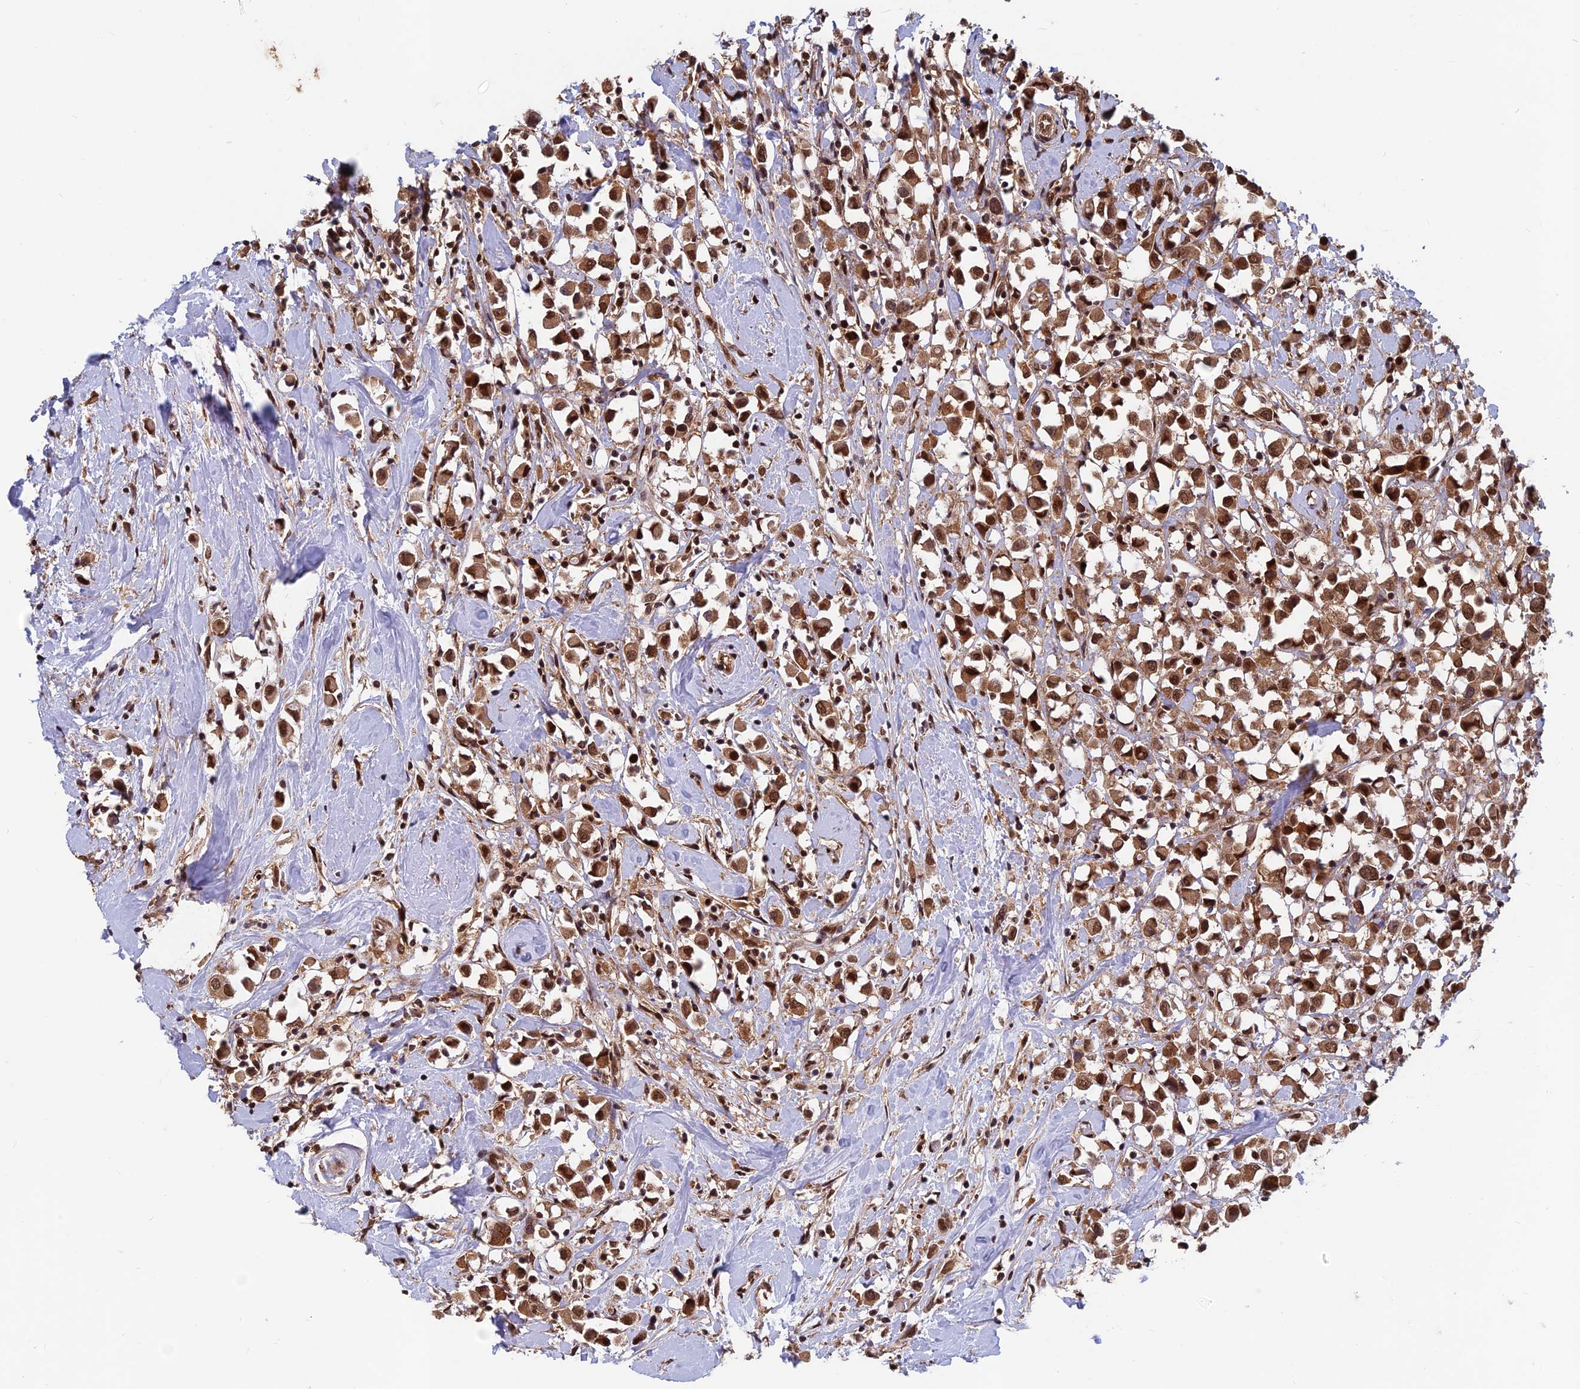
{"staining": {"intensity": "moderate", "quantity": ">75%", "location": "cytoplasmic/membranous,nuclear"}, "tissue": "breast cancer", "cell_type": "Tumor cells", "image_type": "cancer", "snomed": [{"axis": "morphology", "description": "Duct carcinoma"}, {"axis": "topography", "description": "Breast"}], "caption": "Immunohistochemical staining of human breast invasive ductal carcinoma exhibits medium levels of moderate cytoplasmic/membranous and nuclear positivity in about >75% of tumor cells.", "gene": "FAM53C", "patient": {"sex": "female", "age": 61}}